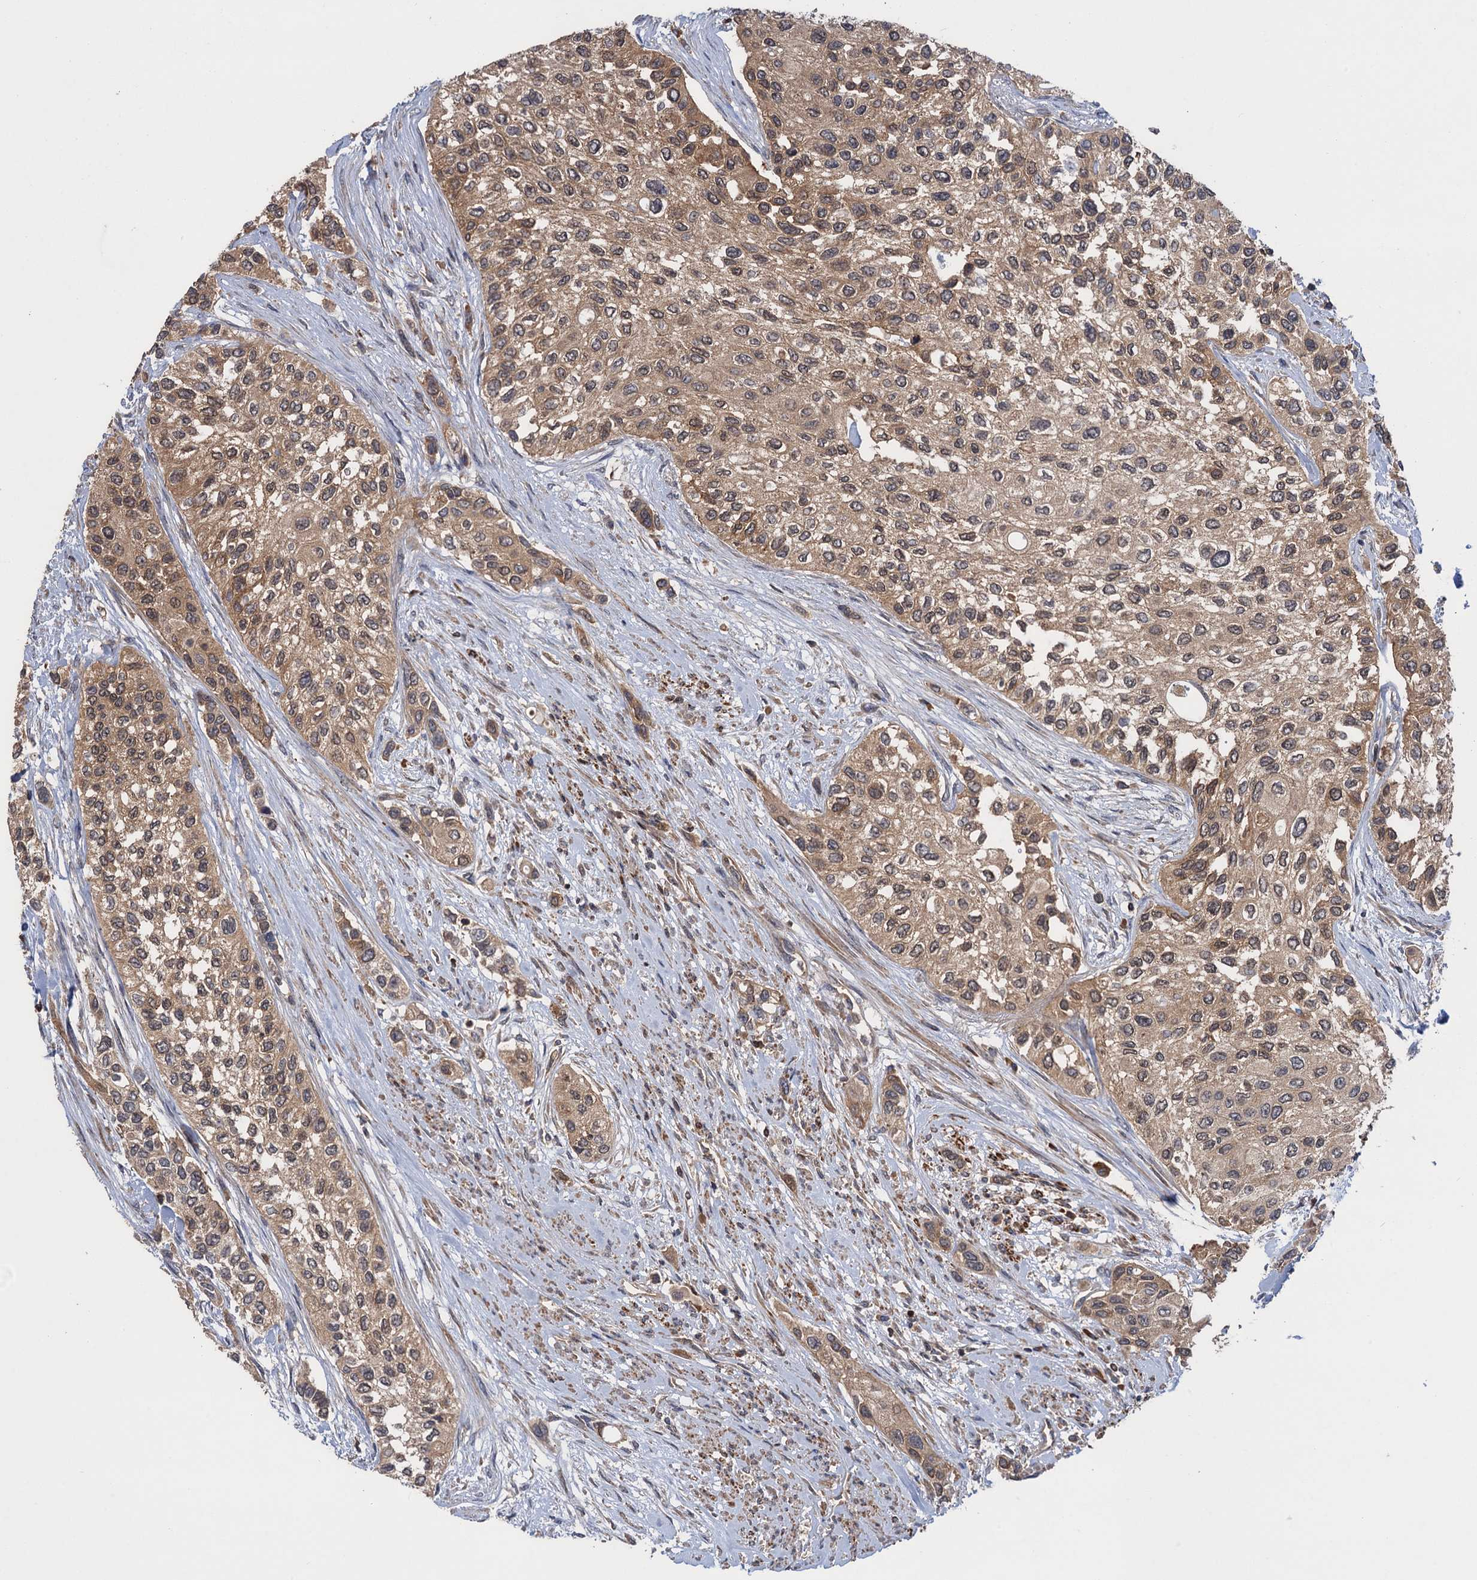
{"staining": {"intensity": "moderate", "quantity": ">75%", "location": "cytoplasmic/membranous"}, "tissue": "urothelial cancer", "cell_type": "Tumor cells", "image_type": "cancer", "snomed": [{"axis": "morphology", "description": "Normal tissue, NOS"}, {"axis": "morphology", "description": "Urothelial carcinoma, High grade"}, {"axis": "topography", "description": "Vascular tissue"}, {"axis": "topography", "description": "Urinary bladder"}], "caption": "This image reveals immunohistochemistry (IHC) staining of human high-grade urothelial carcinoma, with medium moderate cytoplasmic/membranous positivity in approximately >75% of tumor cells.", "gene": "DGKA", "patient": {"sex": "female", "age": 56}}